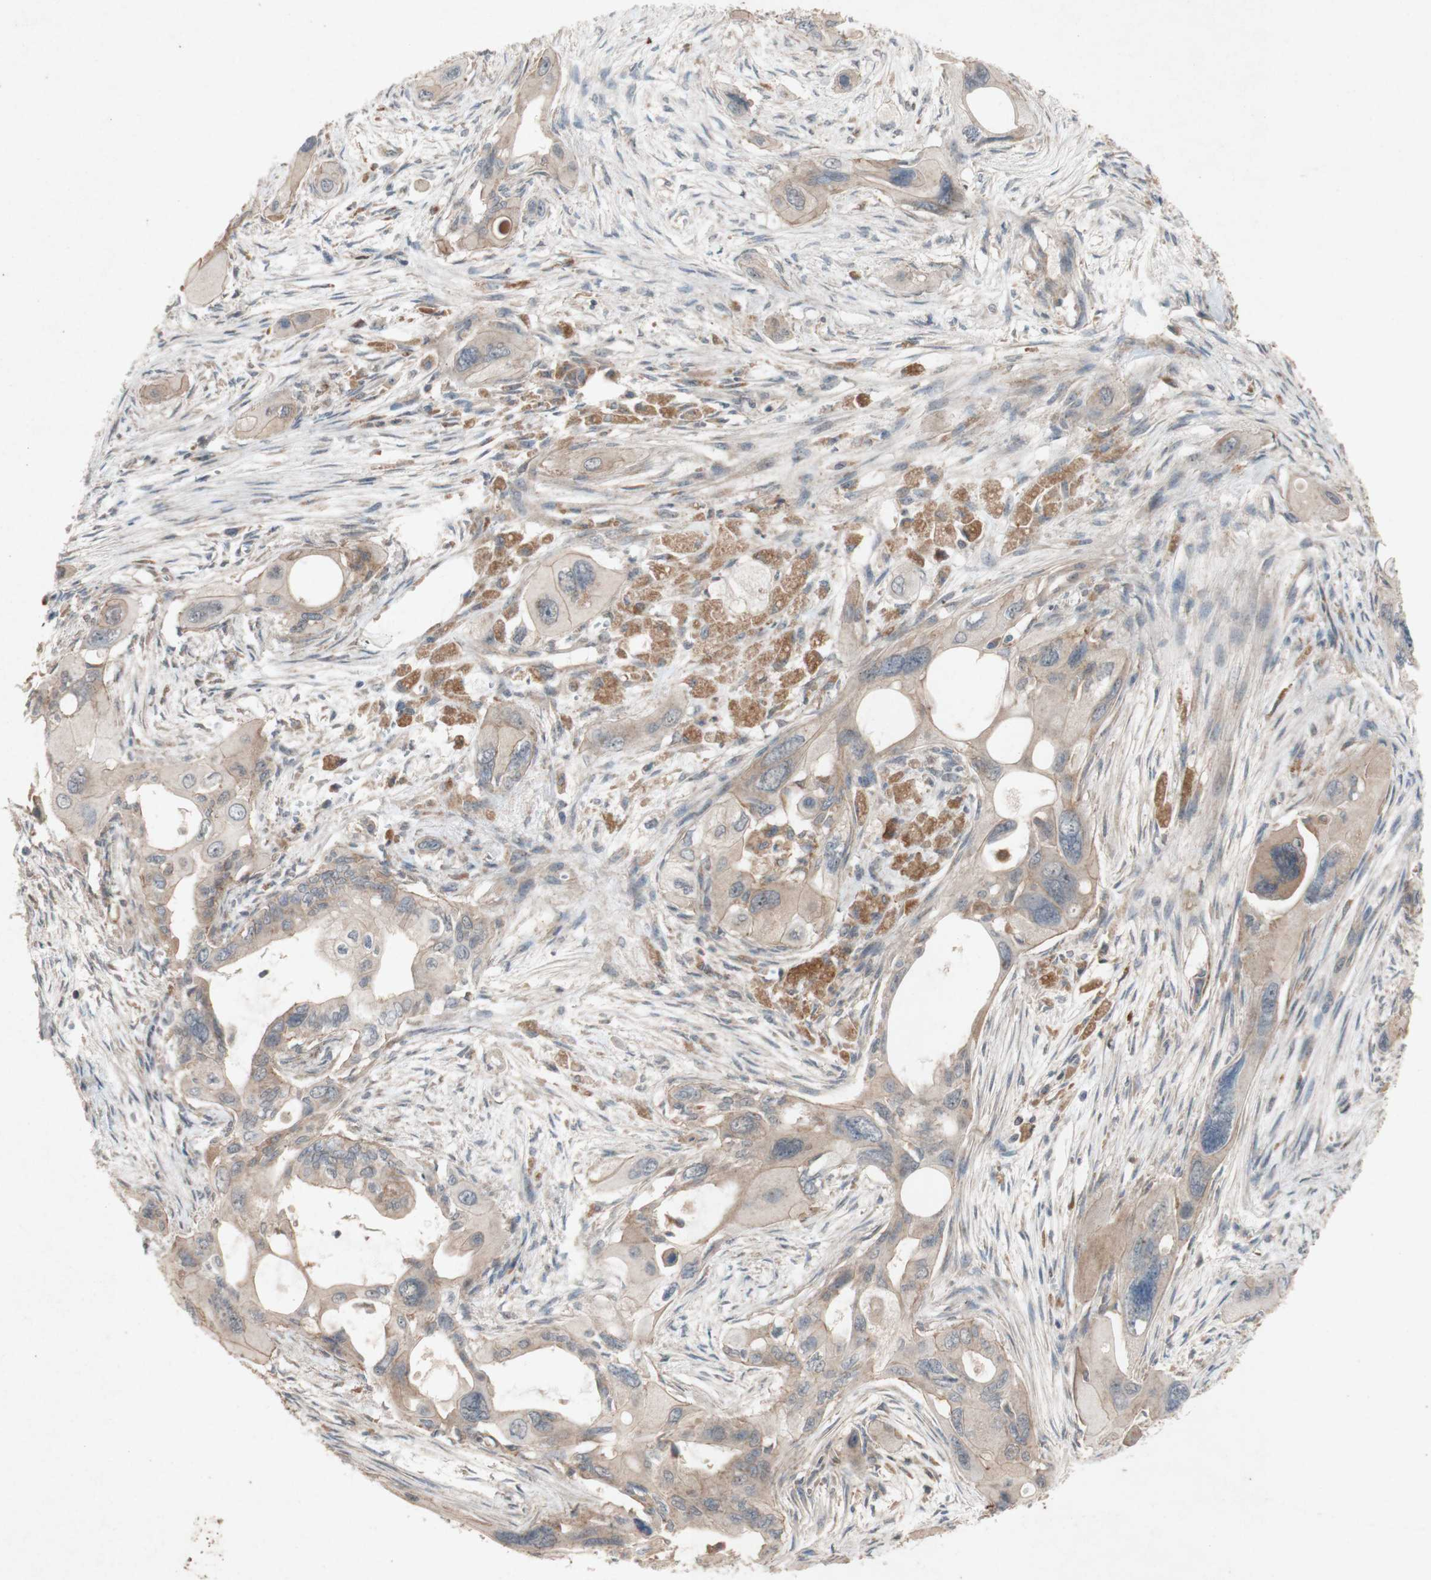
{"staining": {"intensity": "weak", "quantity": ">75%", "location": "cytoplasmic/membranous"}, "tissue": "pancreatic cancer", "cell_type": "Tumor cells", "image_type": "cancer", "snomed": [{"axis": "morphology", "description": "Adenocarcinoma, NOS"}, {"axis": "topography", "description": "Pancreas"}], "caption": "Weak cytoplasmic/membranous protein positivity is seen in approximately >75% of tumor cells in pancreatic adenocarcinoma.", "gene": "ATP6V1F", "patient": {"sex": "male", "age": 73}}